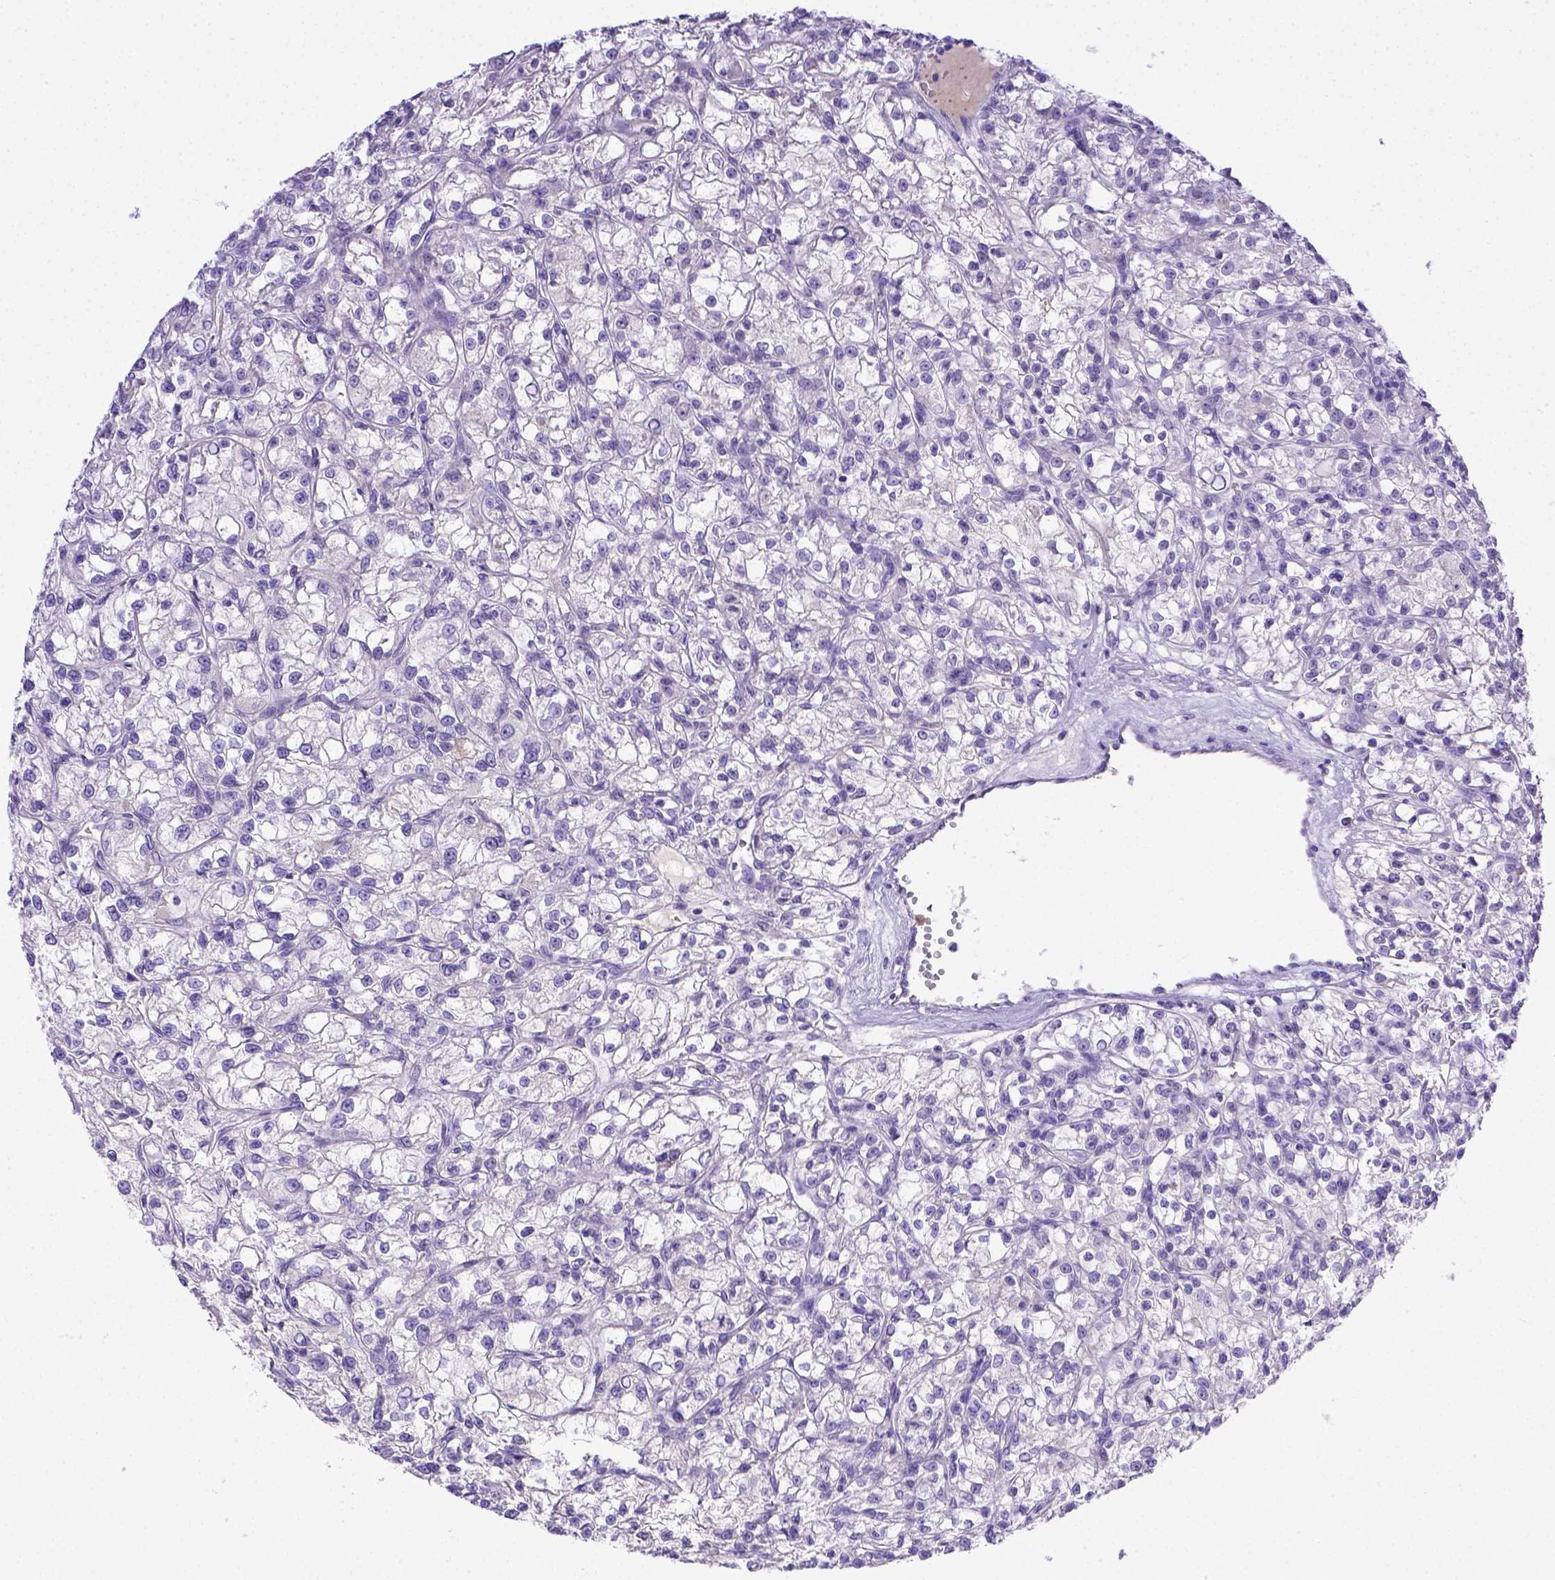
{"staining": {"intensity": "negative", "quantity": "none", "location": "none"}, "tissue": "renal cancer", "cell_type": "Tumor cells", "image_type": "cancer", "snomed": [{"axis": "morphology", "description": "Adenocarcinoma, NOS"}, {"axis": "topography", "description": "Kidney"}], "caption": "This is an IHC photomicrograph of renal cancer. There is no expression in tumor cells.", "gene": "BTN1A1", "patient": {"sex": "female", "age": 59}}